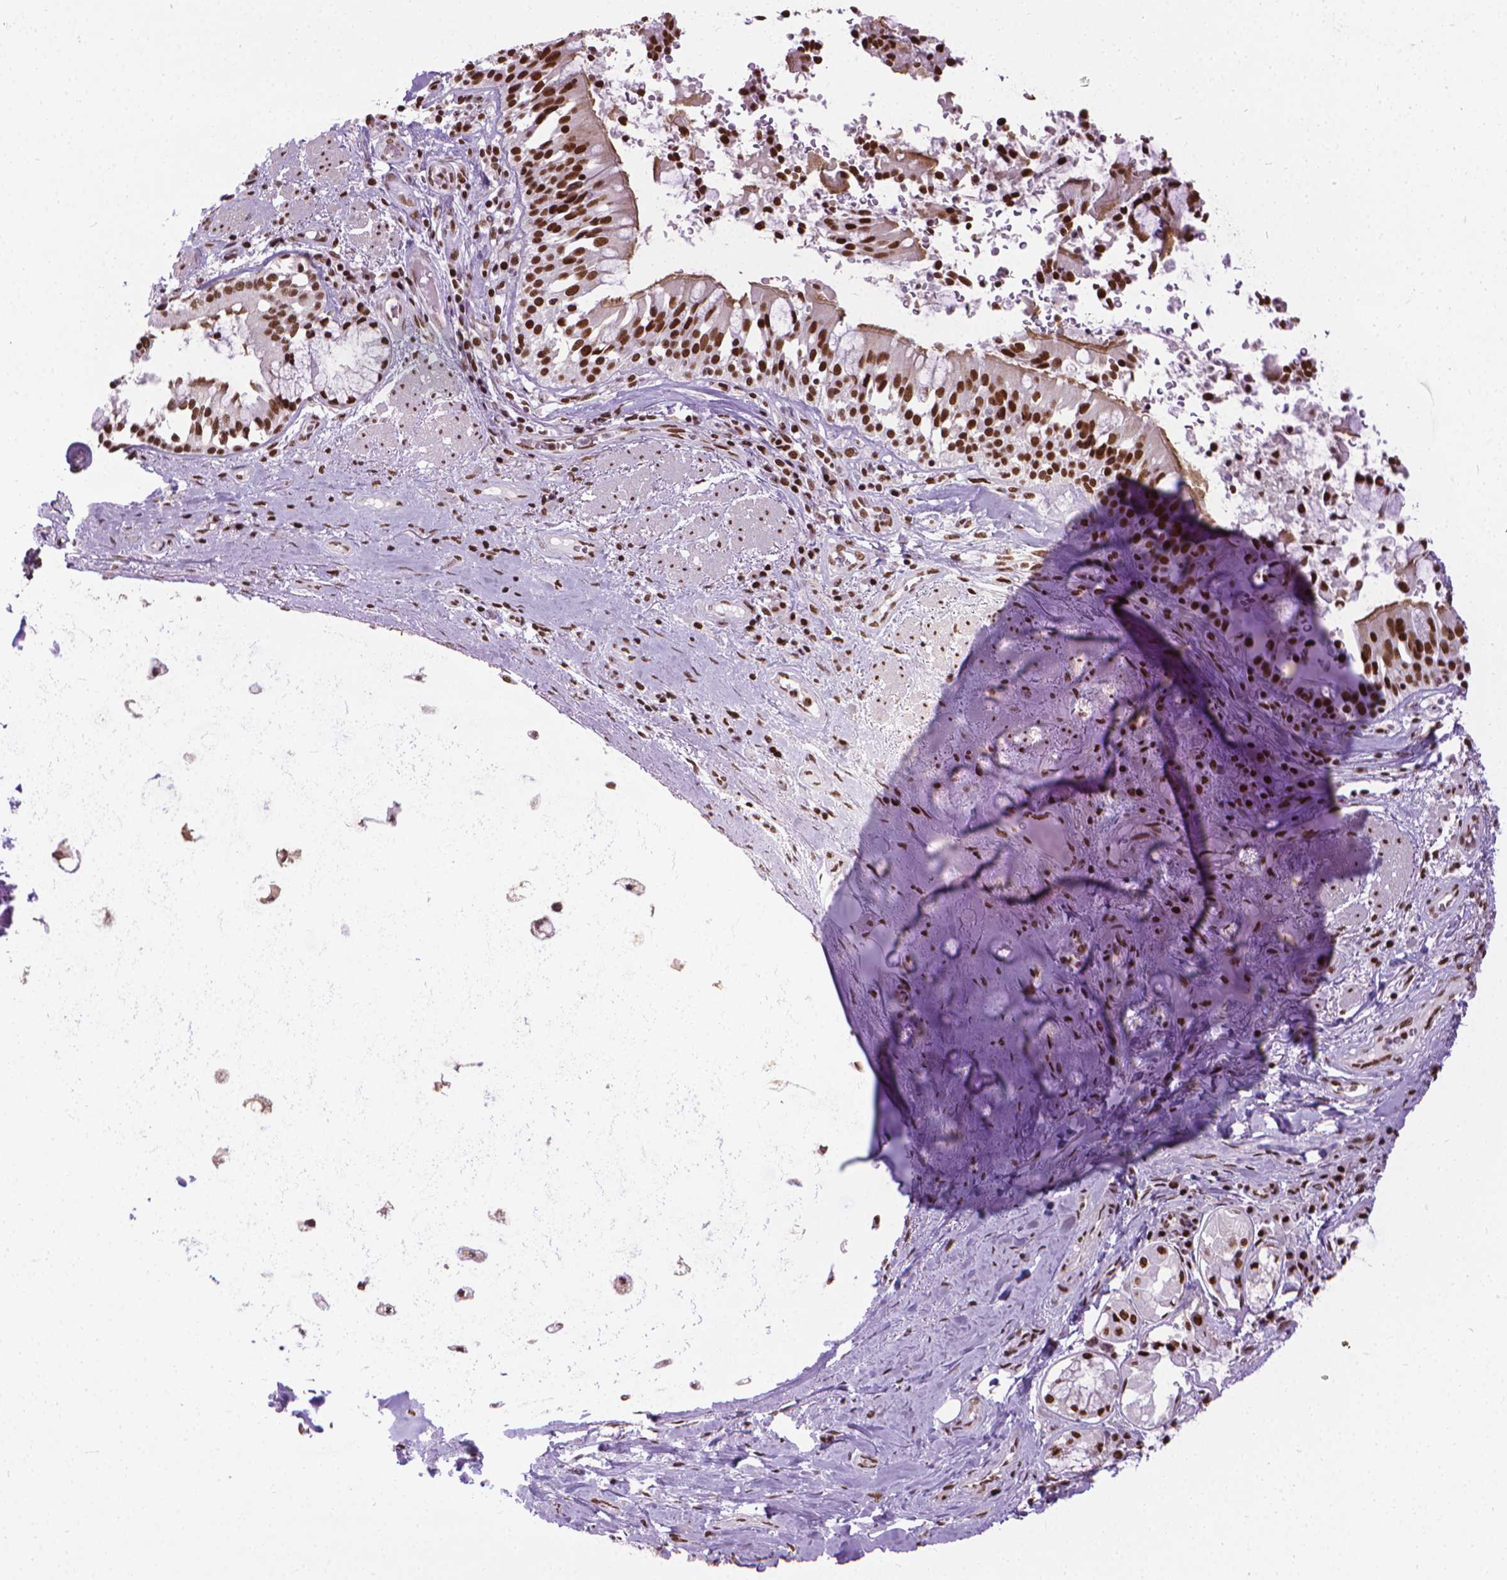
{"staining": {"intensity": "strong", "quantity": "<25%", "location": "nuclear"}, "tissue": "adipose tissue", "cell_type": "Adipocytes", "image_type": "normal", "snomed": [{"axis": "morphology", "description": "Normal tissue, NOS"}, {"axis": "topography", "description": "Cartilage tissue"}, {"axis": "topography", "description": "Bronchus"}], "caption": "Protein expression by immunohistochemistry (IHC) demonstrates strong nuclear staining in approximately <25% of adipocytes in unremarkable adipose tissue. (Brightfield microscopy of DAB IHC at high magnification).", "gene": "AKAP8", "patient": {"sex": "male", "age": 64}}